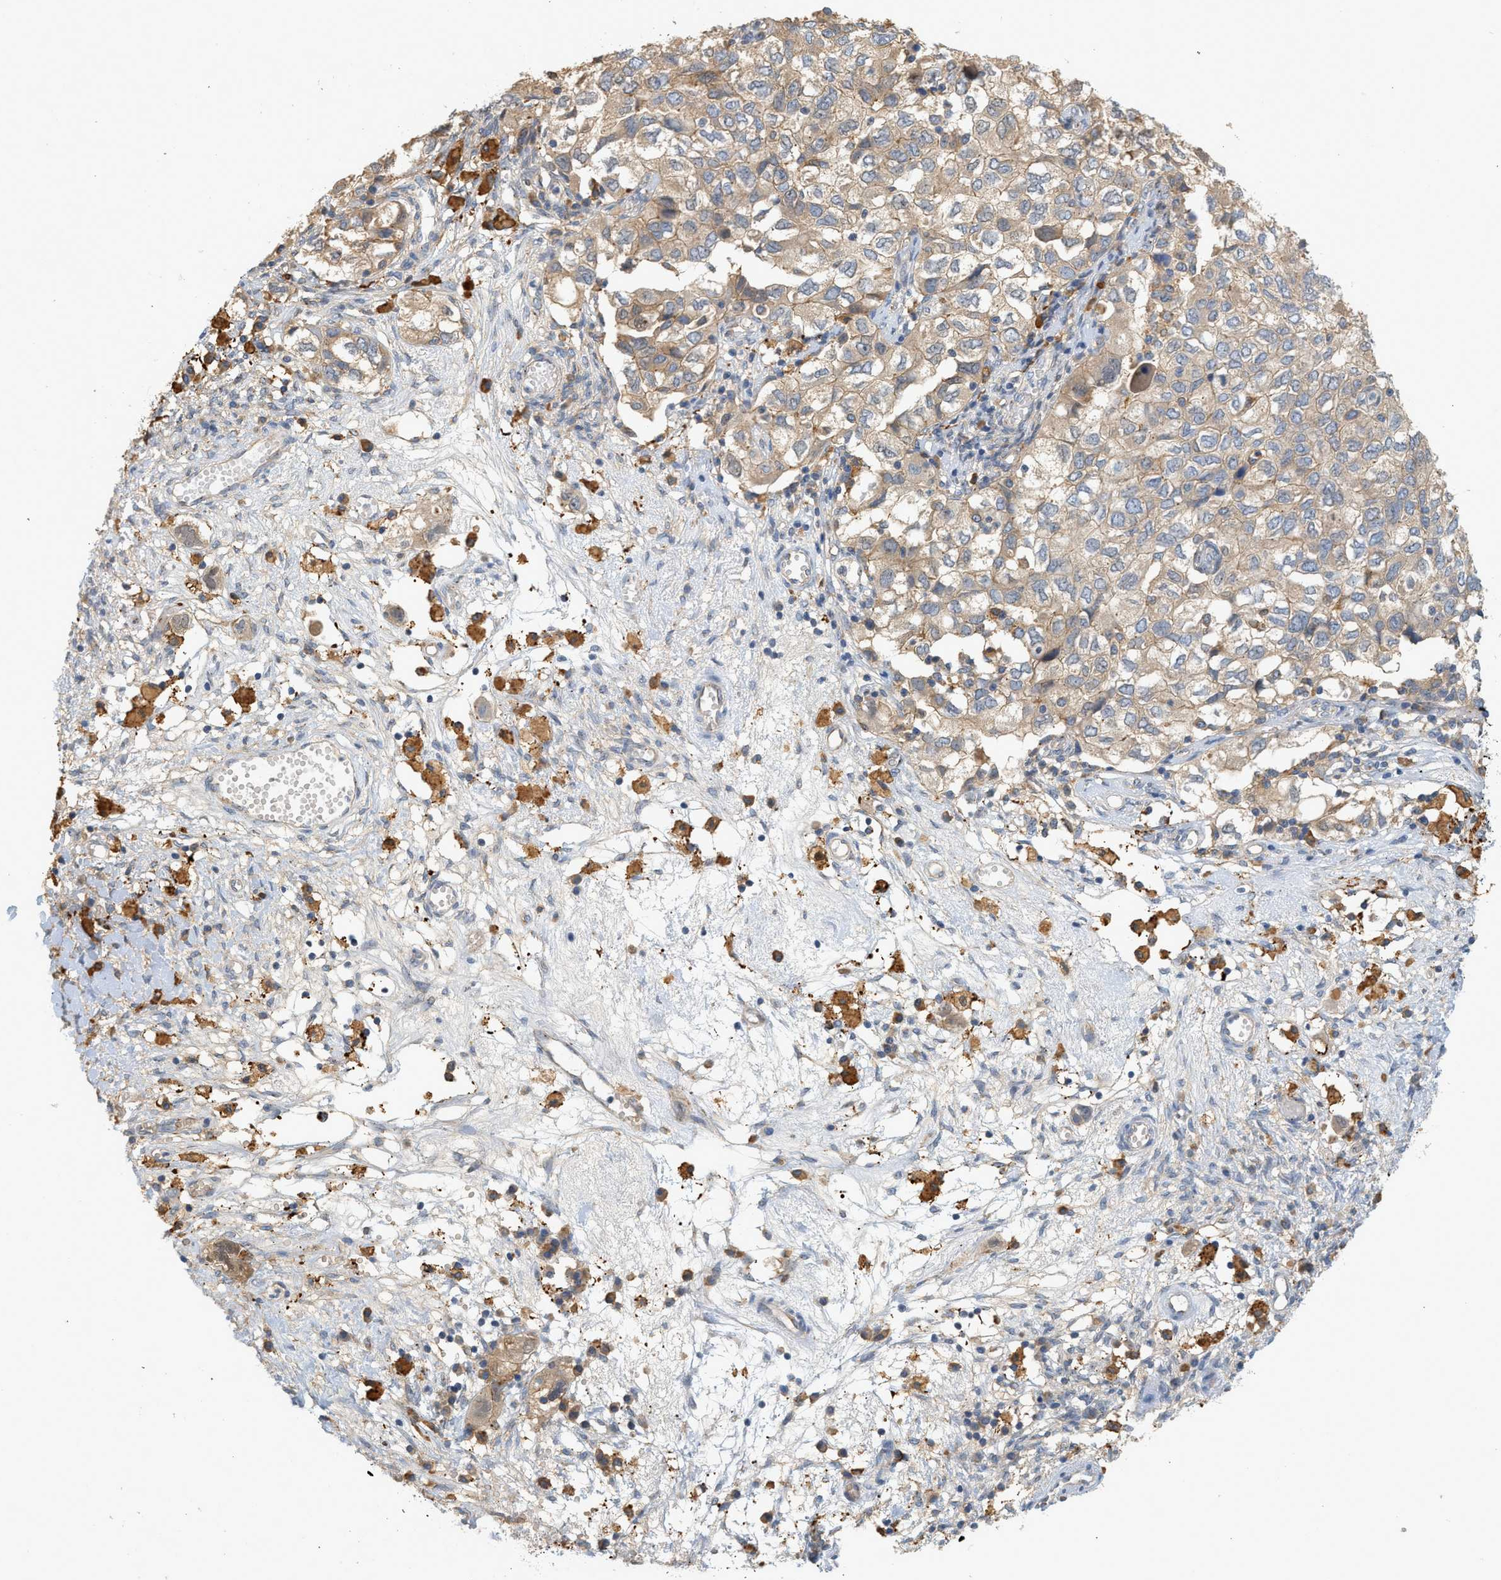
{"staining": {"intensity": "weak", "quantity": ">75%", "location": "cytoplasmic/membranous"}, "tissue": "ovarian cancer", "cell_type": "Tumor cells", "image_type": "cancer", "snomed": [{"axis": "morphology", "description": "Carcinoma, NOS"}, {"axis": "morphology", "description": "Cystadenocarcinoma, serous, NOS"}, {"axis": "topography", "description": "Ovary"}], "caption": "An image of human ovarian carcinoma stained for a protein displays weak cytoplasmic/membranous brown staining in tumor cells.", "gene": "CTXN1", "patient": {"sex": "female", "age": 69}}